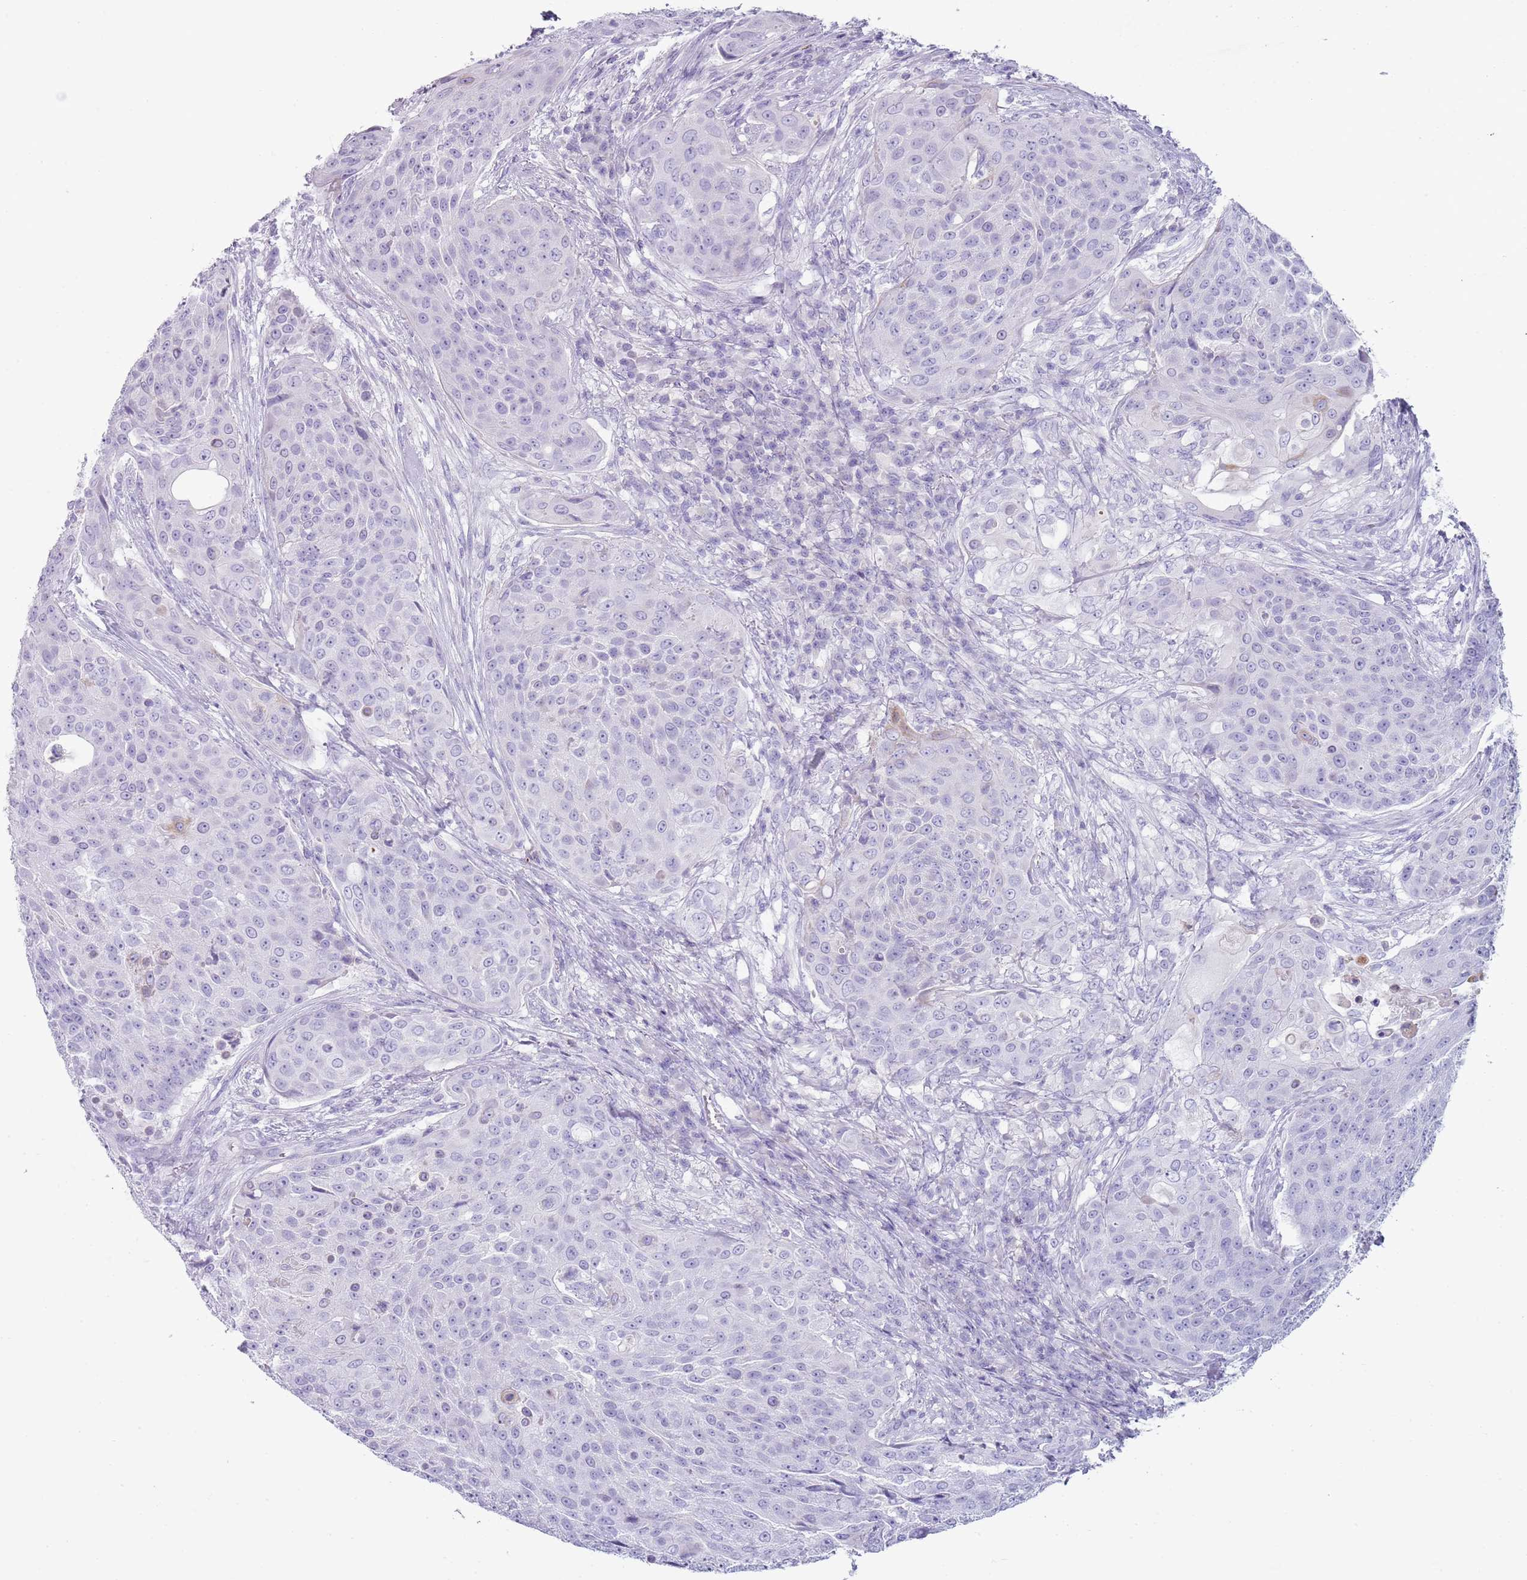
{"staining": {"intensity": "negative", "quantity": "none", "location": "none"}, "tissue": "urothelial cancer", "cell_type": "Tumor cells", "image_type": "cancer", "snomed": [{"axis": "morphology", "description": "Urothelial carcinoma, High grade"}, {"axis": "topography", "description": "Urinary bladder"}], "caption": "IHC of urothelial cancer displays no staining in tumor cells.", "gene": "NBPF20", "patient": {"sex": "female", "age": 63}}